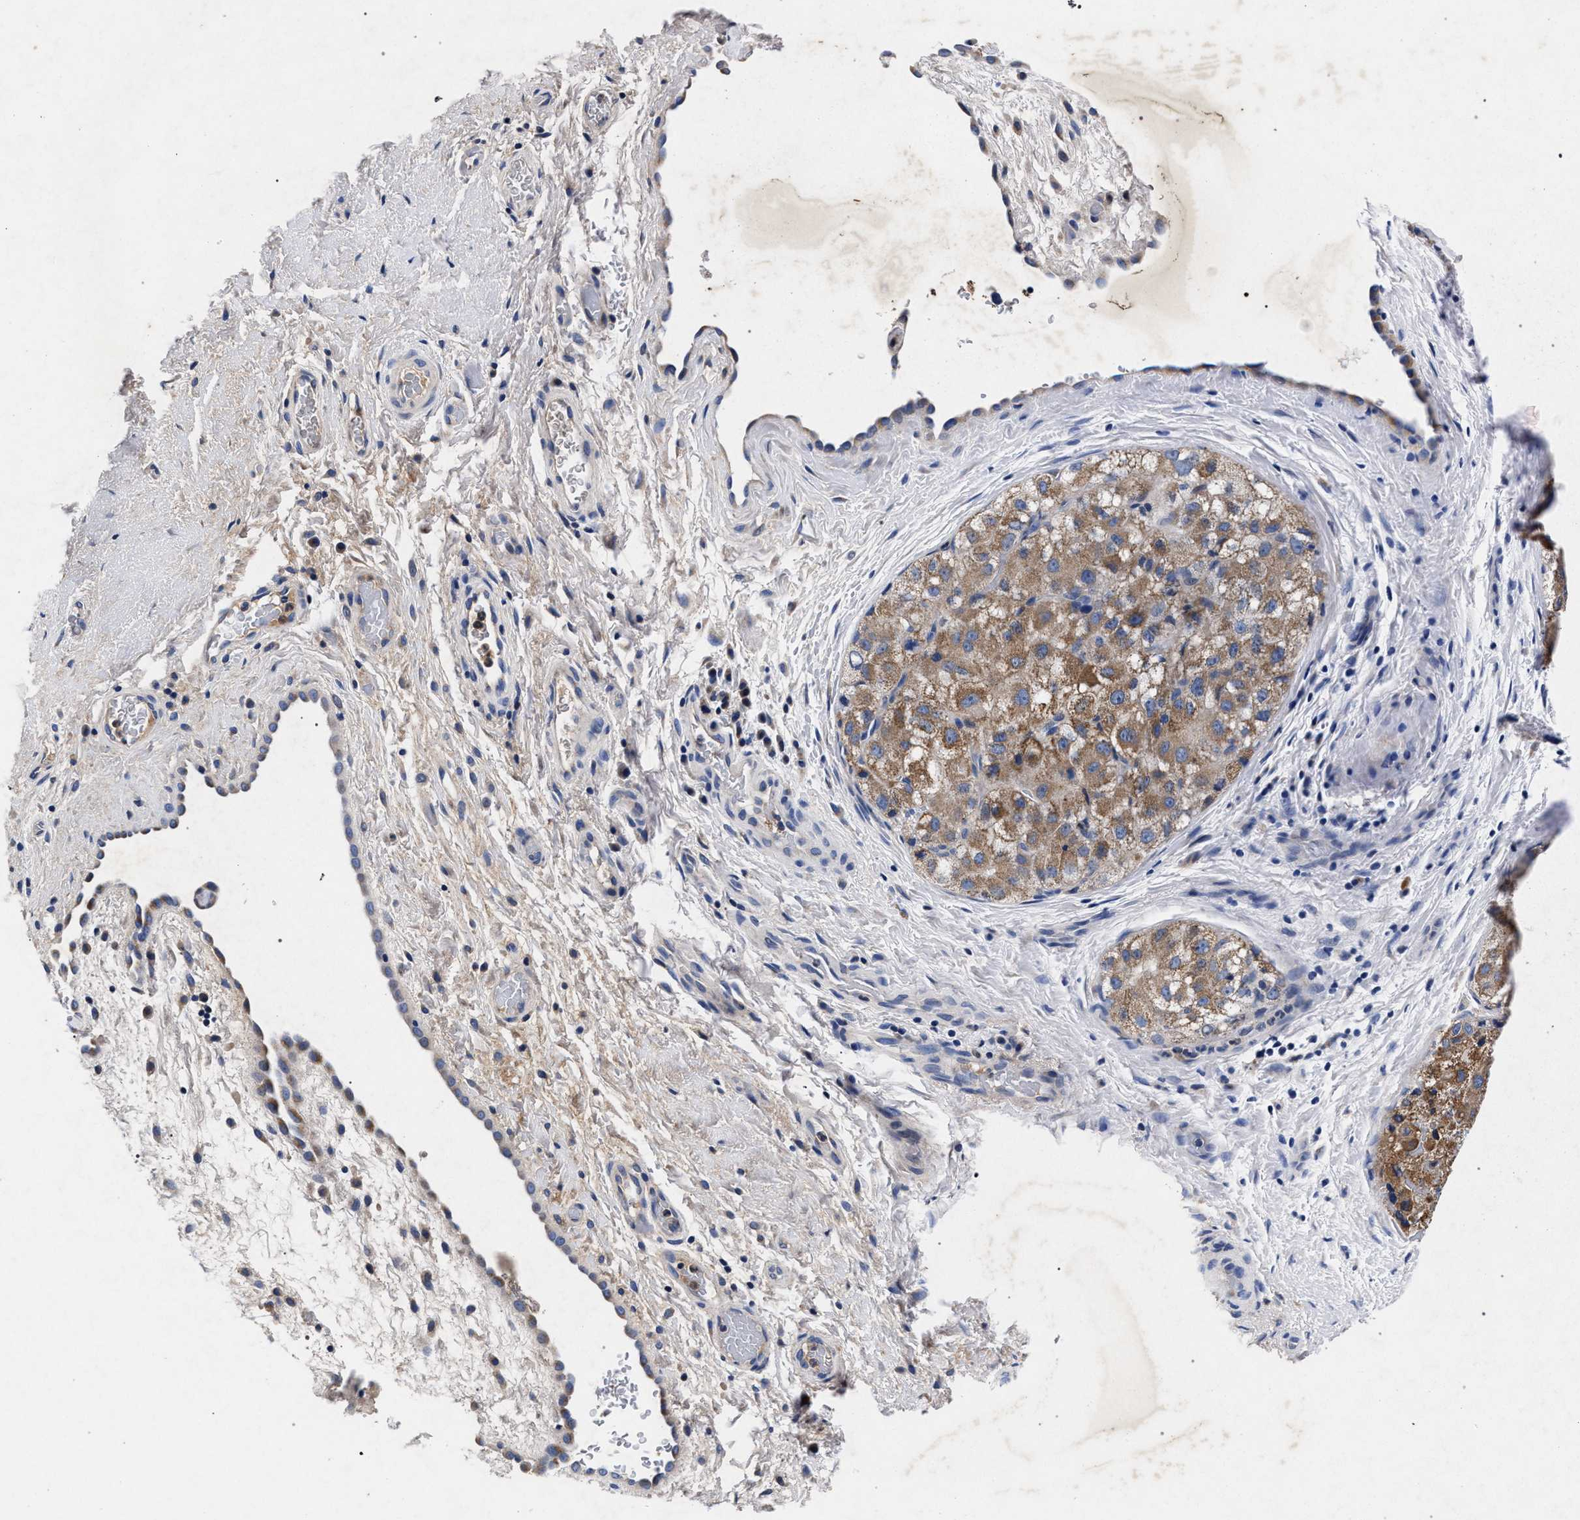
{"staining": {"intensity": "moderate", "quantity": ">75%", "location": "cytoplasmic/membranous"}, "tissue": "liver cancer", "cell_type": "Tumor cells", "image_type": "cancer", "snomed": [{"axis": "morphology", "description": "Carcinoma, Hepatocellular, NOS"}, {"axis": "topography", "description": "Liver"}], "caption": "Human liver hepatocellular carcinoma stained with a protein marker exhibits moderate staining in tumor cells.", "gene": "HSD17B14", "patient": {"sex": "male", "age": 80}}